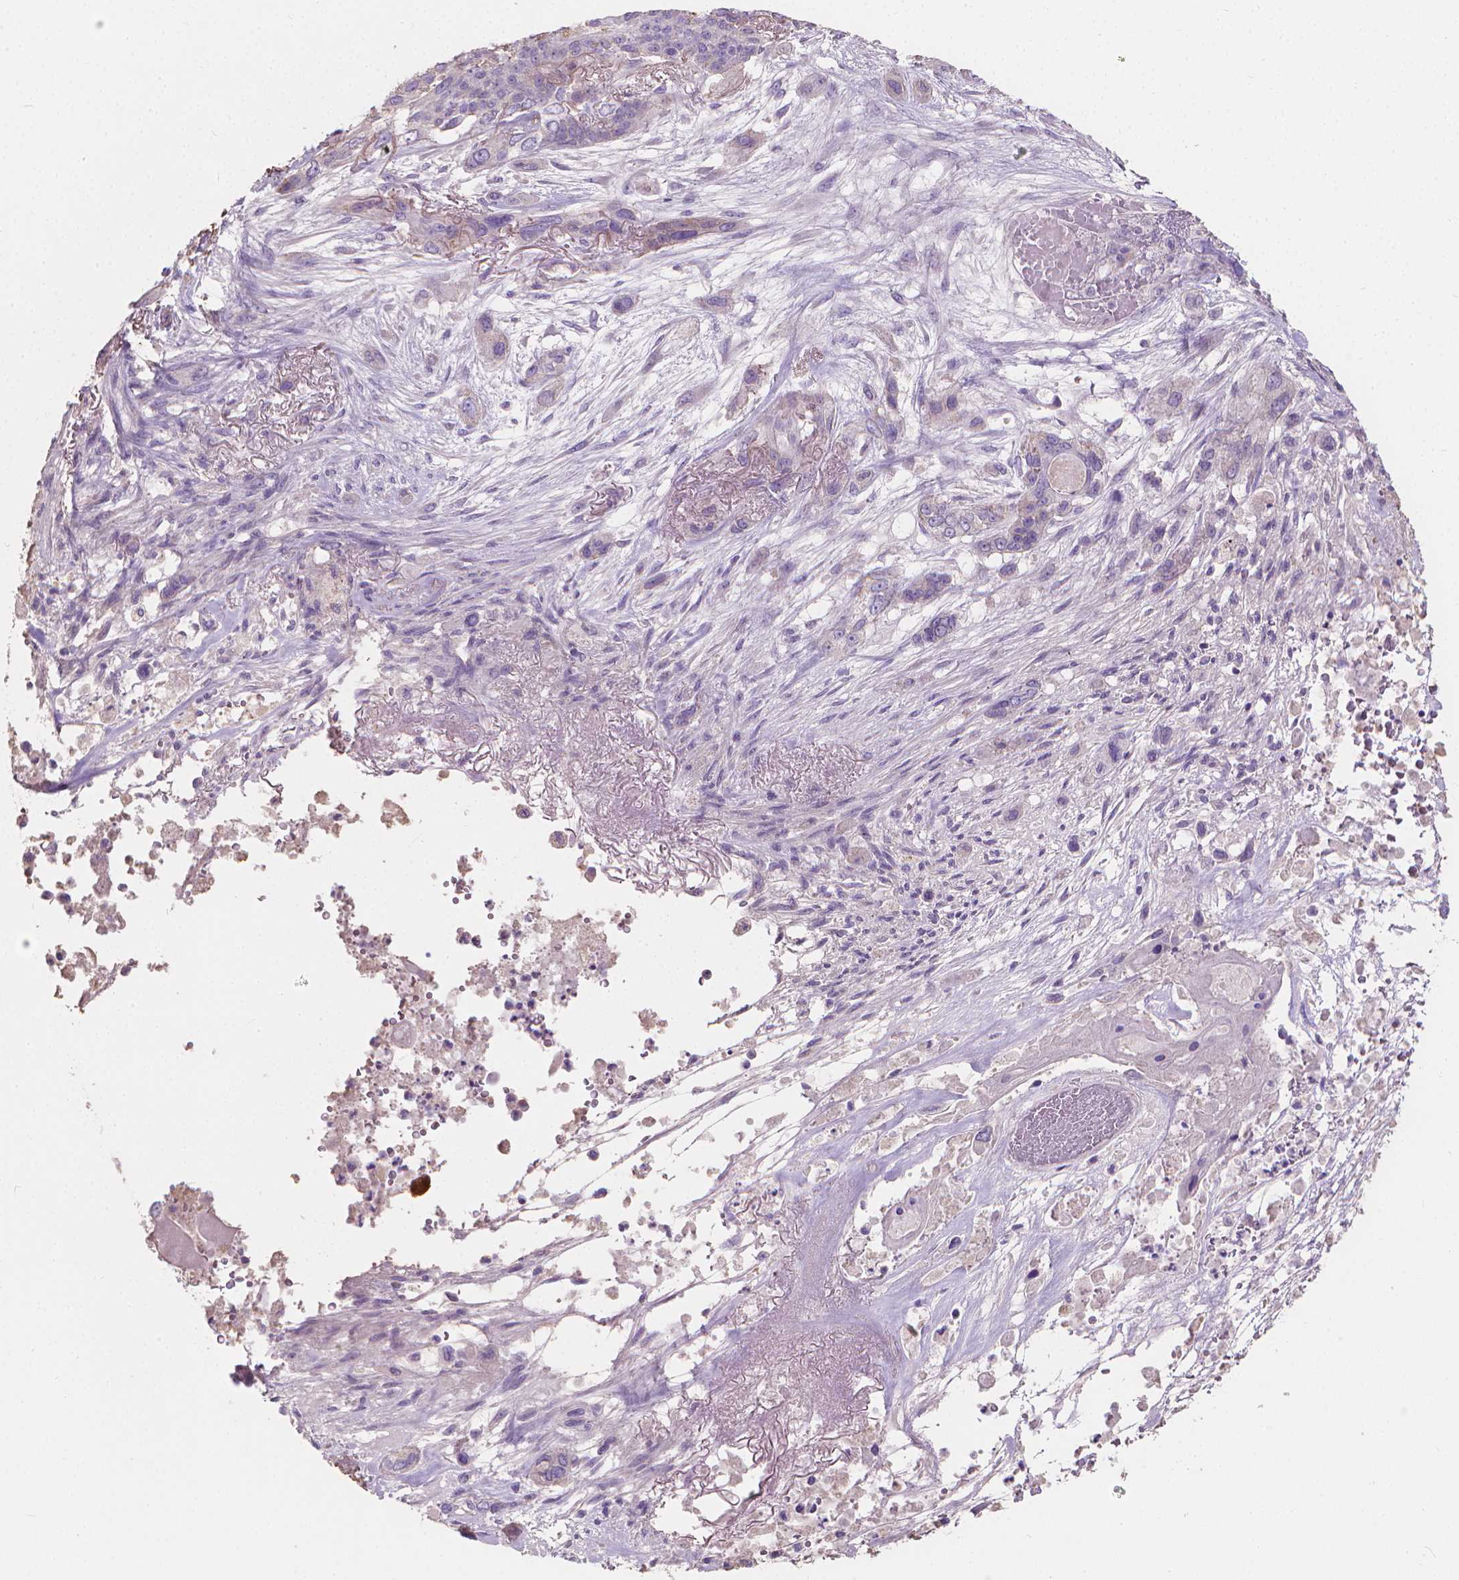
{"staining": {"intensity": "negative", "quantity": "none", "location": "none"}, "tissue": "lung cancer", "cell_type": "Tumor cells", "image_type": "cancer", "snomed": [{"axis": "morphology", "description": "Squamous cell carcinoma, NOS"}, {"axis": "topography", "description": "Lung"}], "caption": "Immunohistochemistry photomicrograph of lung cancer (squamous cell carcinoma) stained for a protein (brown), which shows no staining in tumor cells. (DAB IHC with hematoxylin counter stain).", "gene": "CABCOCO1", "patient": {"sex": "female", "age": 70}}